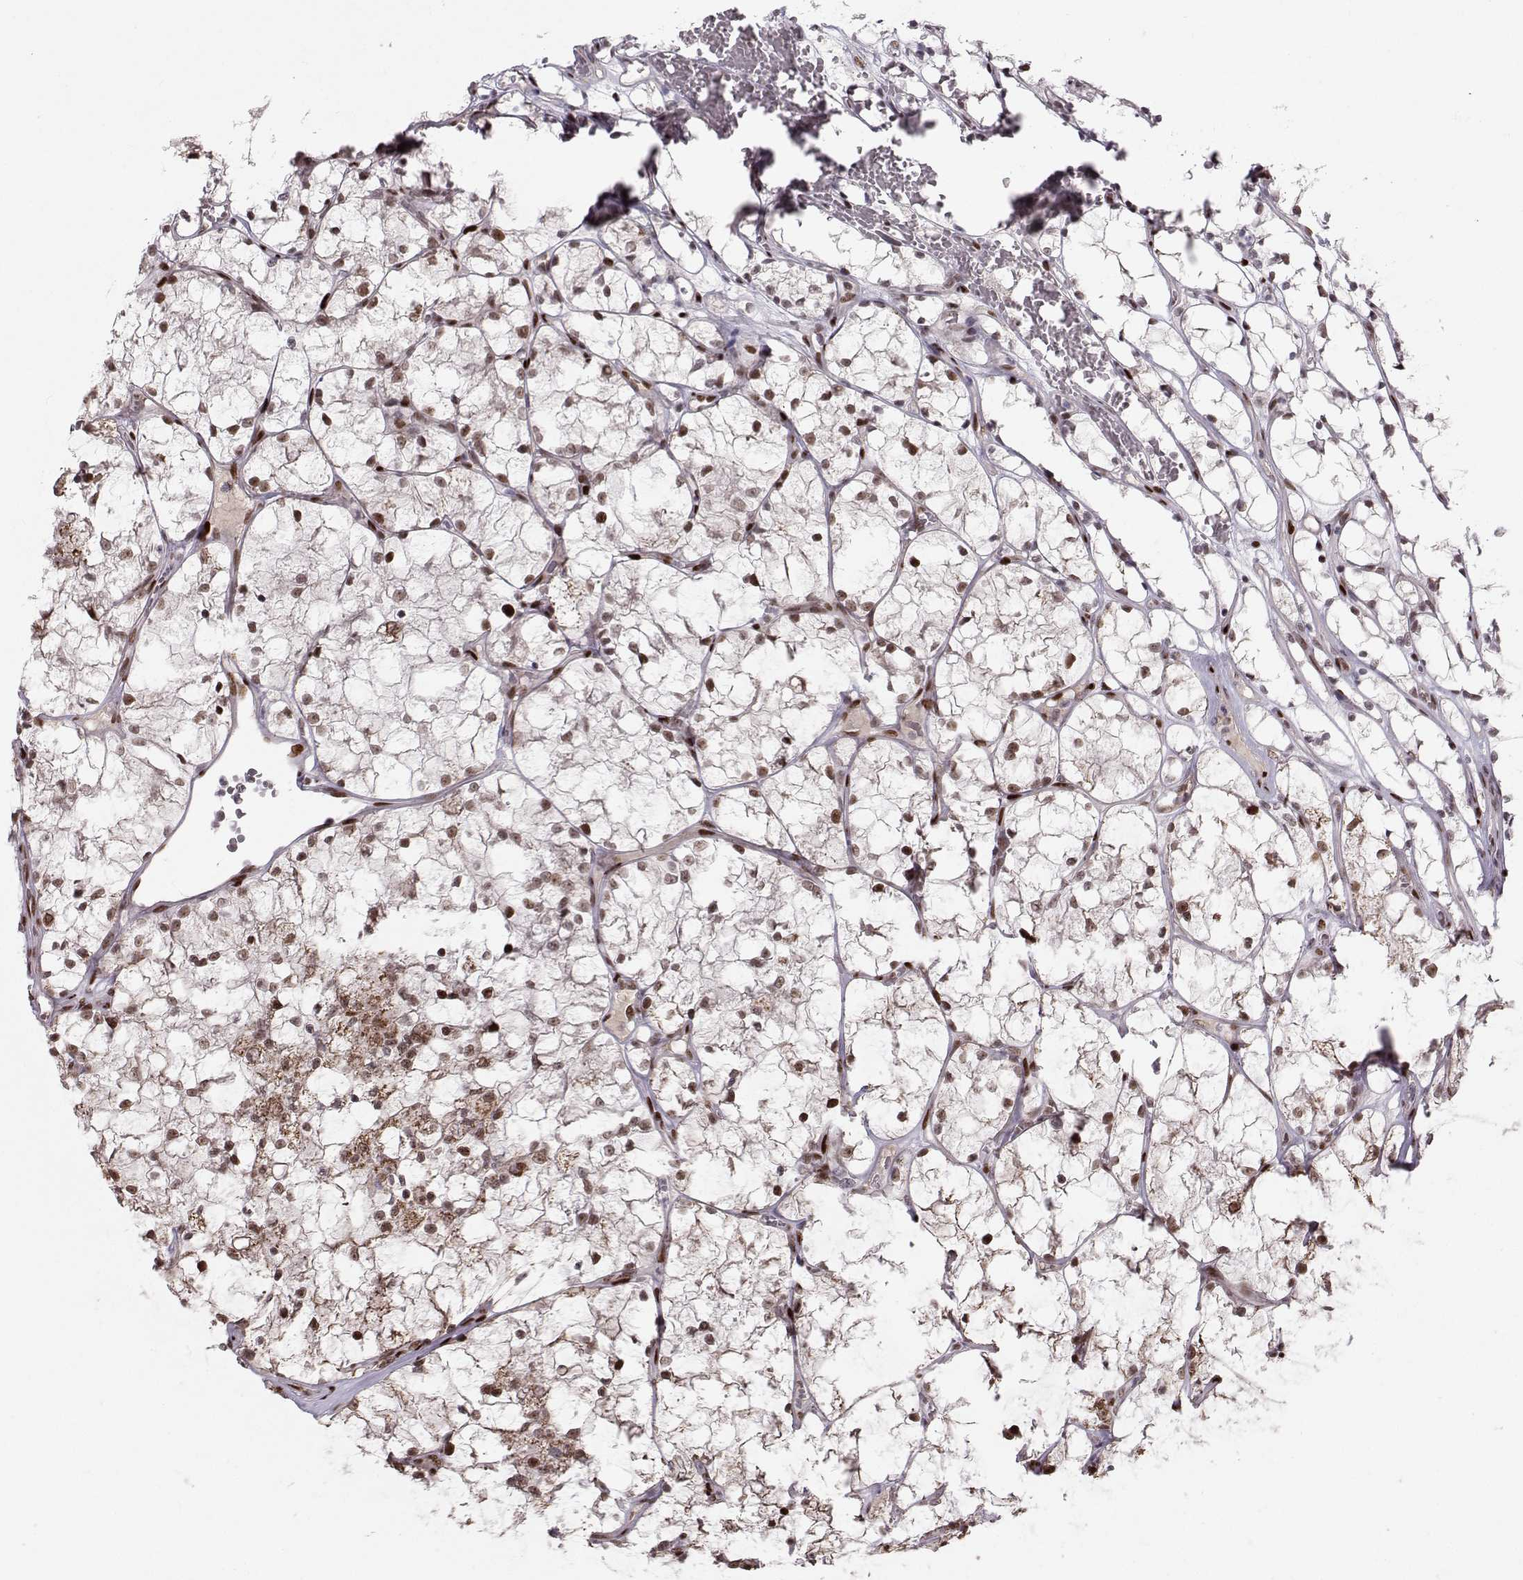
{"staining": {"intensity": "moderate", "quantity": "<25%", "location": "nuclear"}, "tissue": "renal cancer", "cell_type": "Tumor cells", "image_type": "cancer", "snomed": [{"axis": "morphology", "description": "Adenocarcinoma, NOS"}, {"axis": "topography", "description": "Kidney"}], "caption": "Immunohistochemical staining of human adenocarcinoma (renal) exhibits low levels of moderate nuclear protein positivity in about <25% of tumor cells.", "gene": "SNAPC2", "patient": {"sex": "female", "age": 69}}